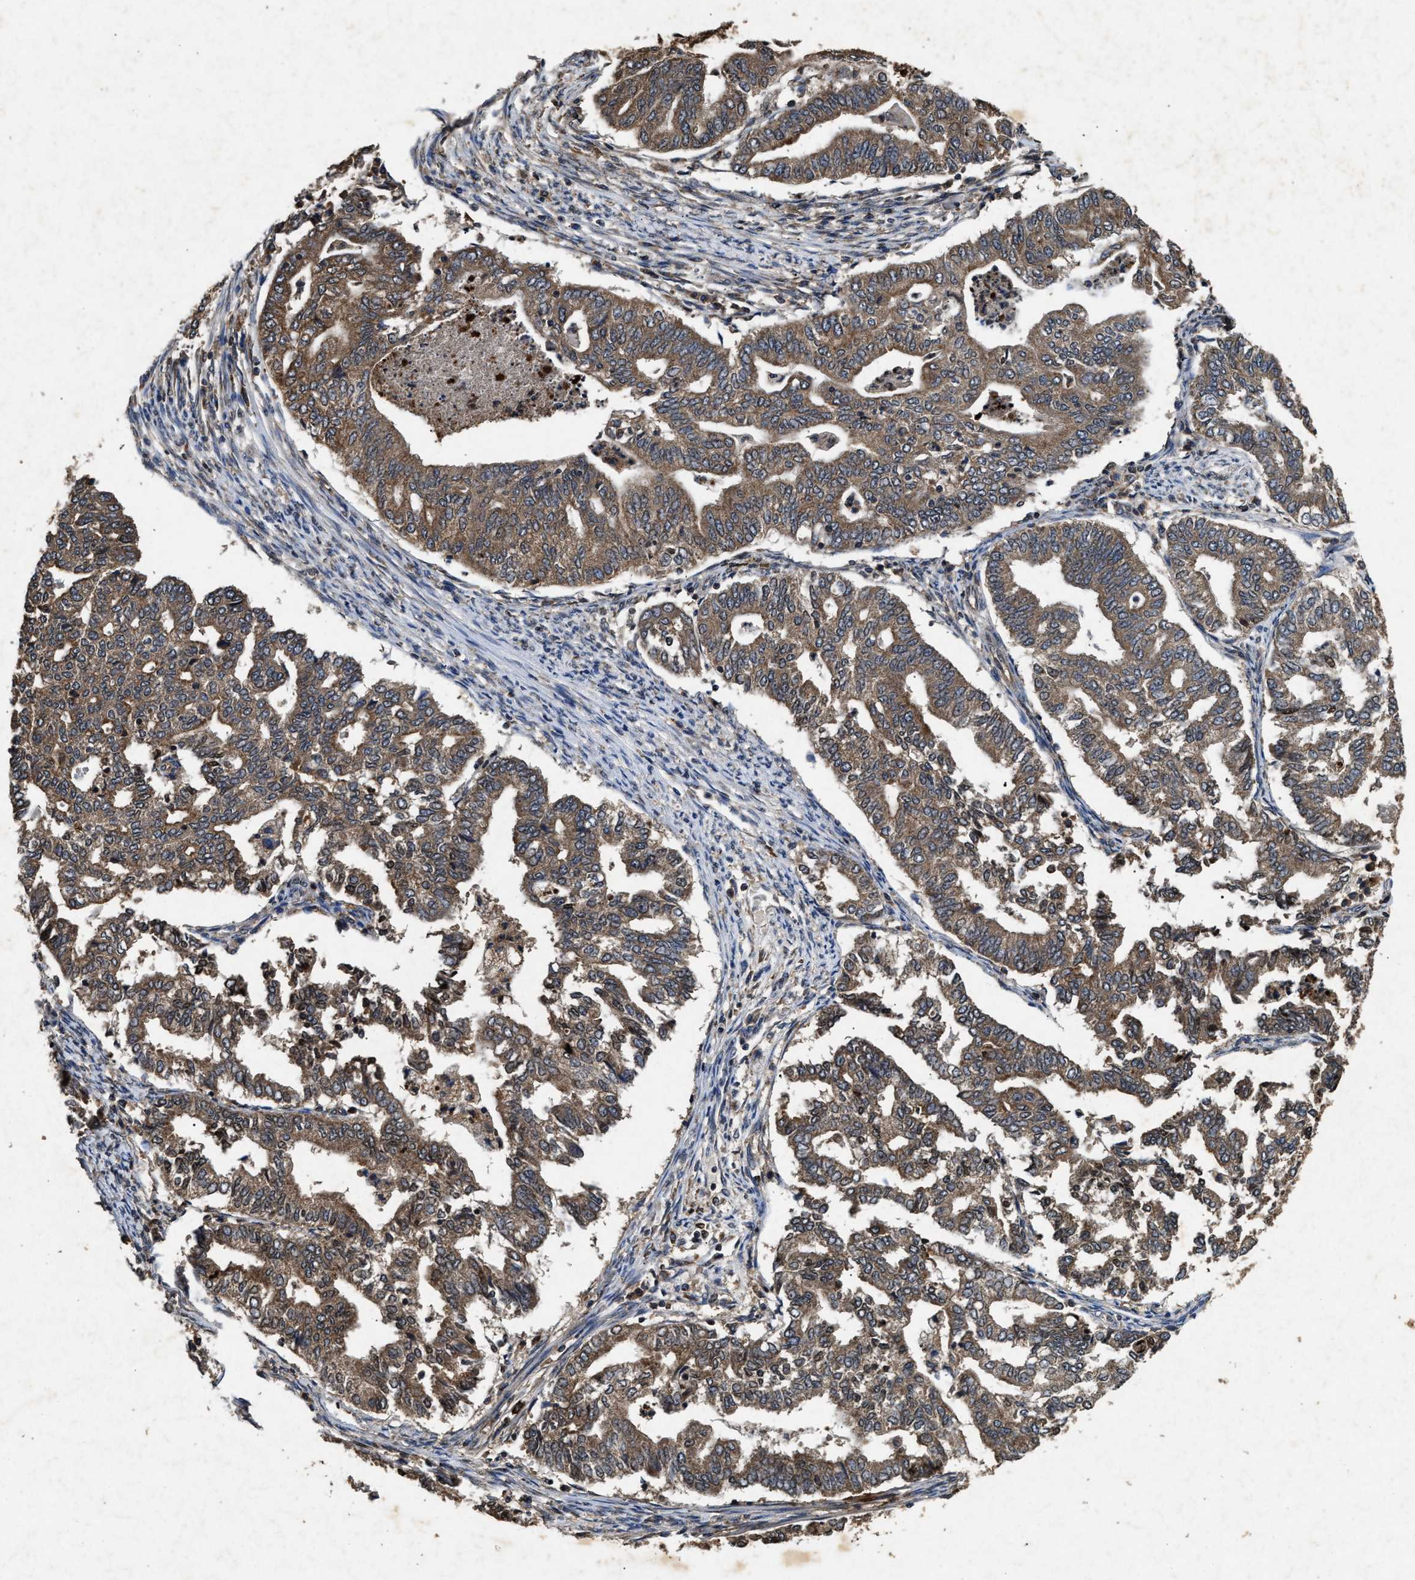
{"staining": {"intensity": "moderate", "quantity": ">75%", "location": "cytoplasmic/membranous"}, "tissue": "endometrial cancer", "cell_type": "Tumor cells", "image_type": "cancer", "snomed": [{"axis": "morphology", "description": "Adenocarcinoma, NOS"}, {"axis": "topography", "description": "Endometrium"}], "caption": "This is an image of immunohistochemistry (IHC) staining of endometrial adenocarcinoma, which shows moderate staining in the cytoplasmic/membranous of tumor cells.", "gene": "PDAP1", "patient": {"sex": "female", "age": 79}}